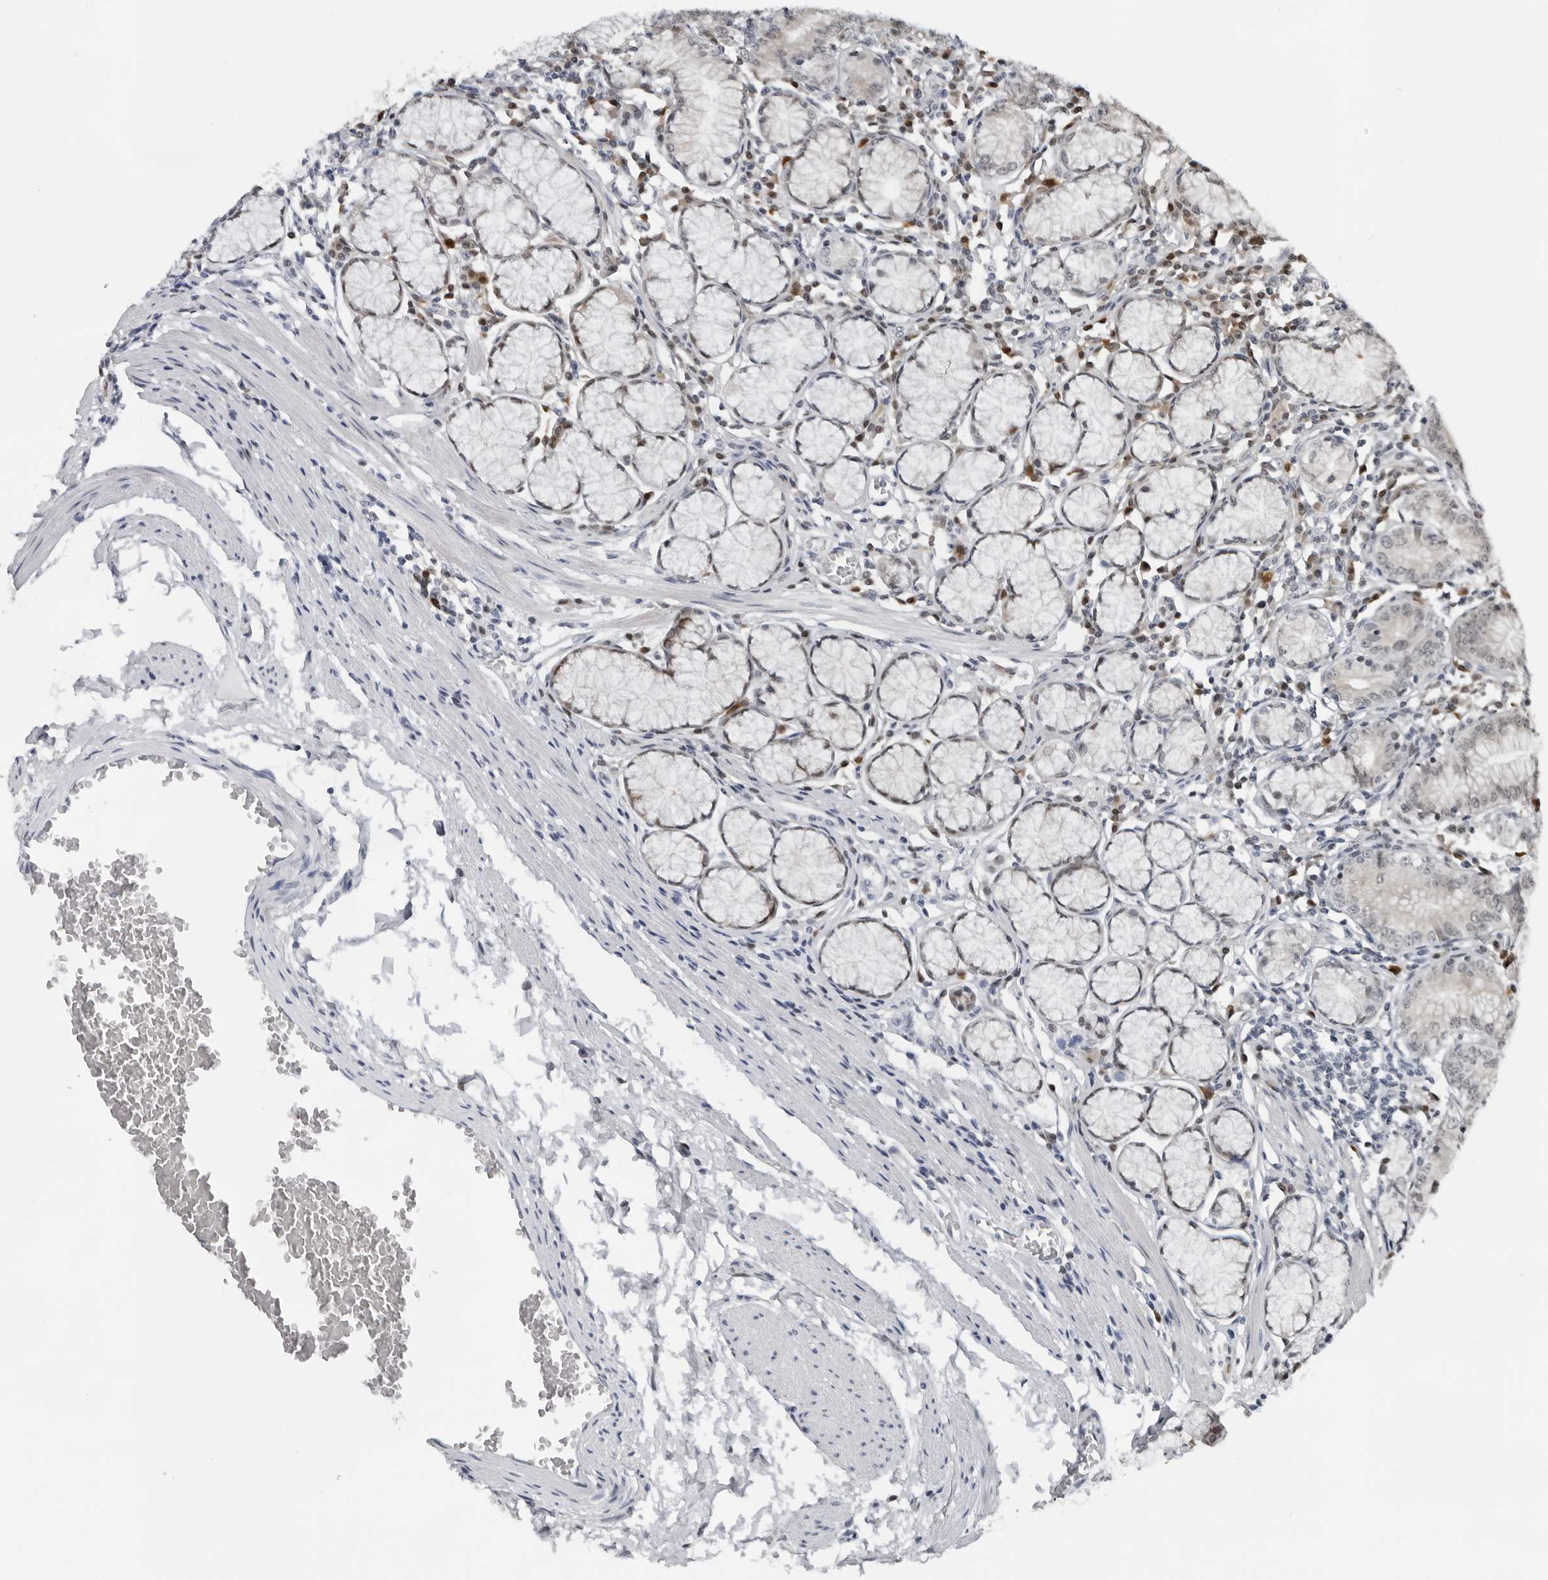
{"staining": {"intensity": "moderate", "quantity": "<25%", "location": "nuclear"}, "tissue": "stomach", "cell_type": "Glandular cells", "image_type": "normal", "snomed": [{"axis": "morphology", "description": "Normal tissue, NOS"}, {"axis": "topography", "description": "Stomach"}], "caption": "A low amount of moderate nuclear expression is present in approximately <25% of glandular cells in normal stomach.", "gene": "PPP1R42", "patient": {"sex": "male", "age": 55}}